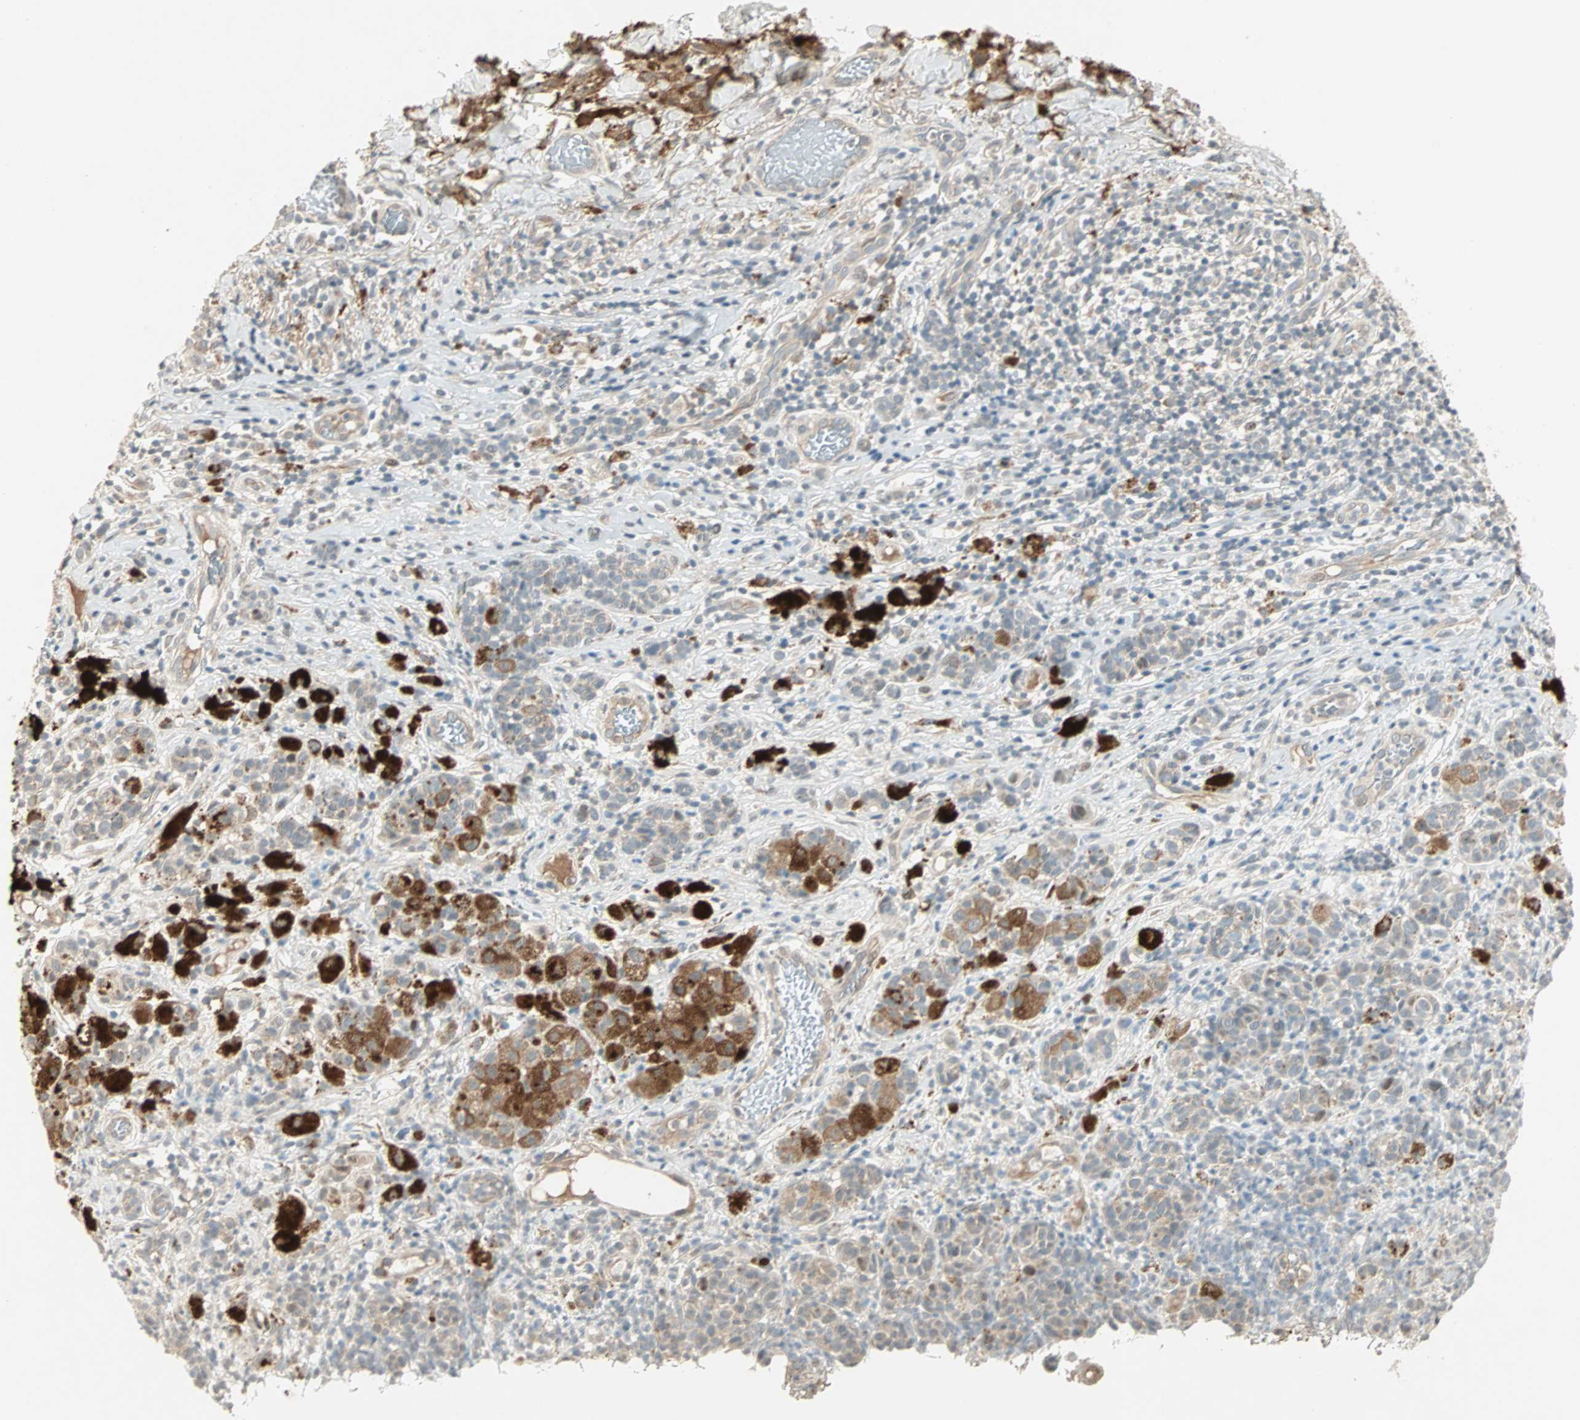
{"staining": {"intensity": "weak", "quantity": "25%-75%", "location": "cytoplasmic/membranous"}, "tissue": "melanoma", "cell_type": "Tumor cells", "image_type": "cancer", "snomed": [{"axis": "morphology", "description": "Malignant melanoma, NOS"}, {"axis": "topography", "description": "Skin"}], "caption": "Tumor cells show low levels of weak cytoplasmic/membranous expression in about 25%-75% of cells in human melanoma.", "gene": "ACSL5", "patient": {"sex": "male", "age": 64}}